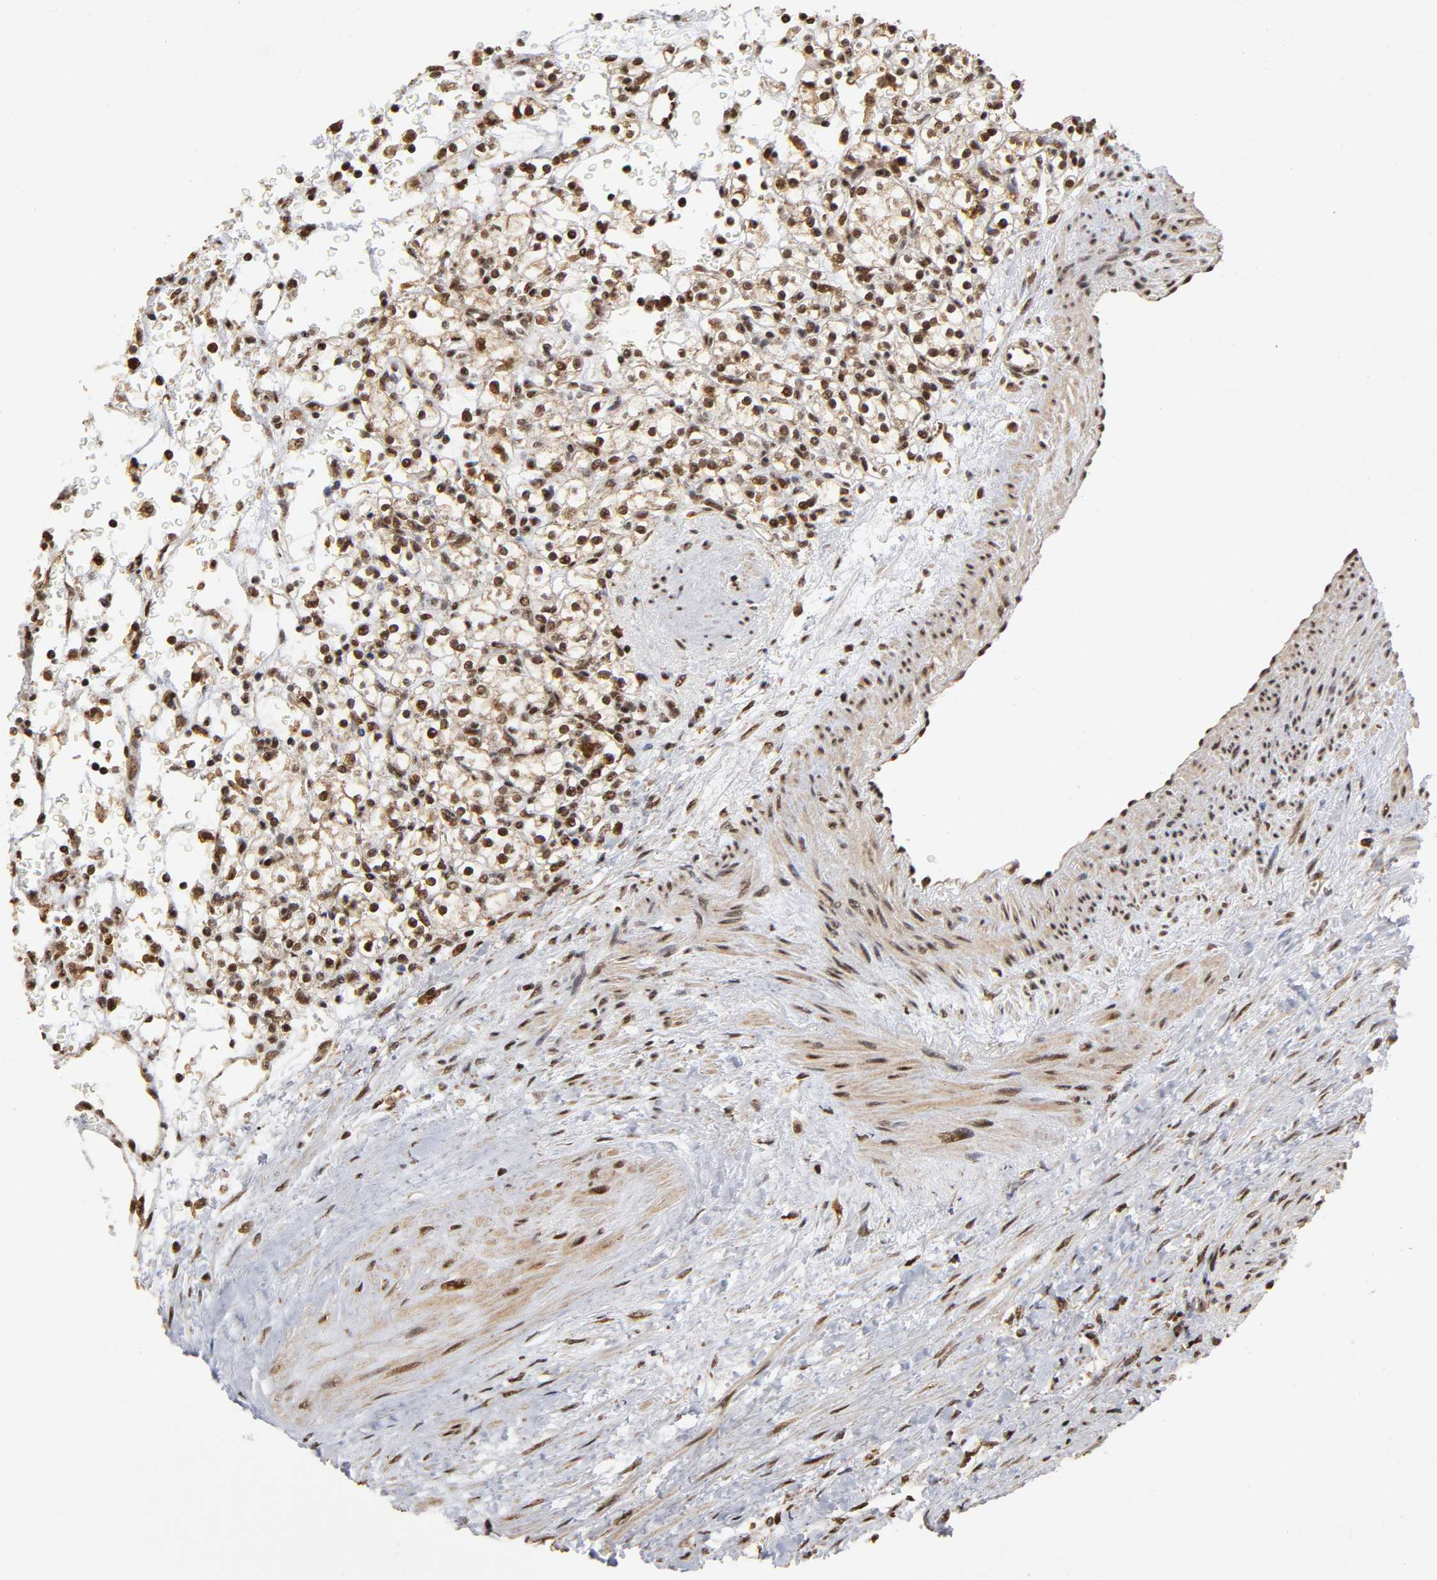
{"staining": {"intensity": "strong", "quantity": ">75%", "location": "cytoplasmic/membranous,nuclear"}, "tissue": "renal cancer", "cell_type": "Tumor cells", "image_type": "cancer", "snomed": [{"axis": "morphology", "description": "Normal tissue, NOS"}, {"axis": "morphology", "description": "Adenocarcinoma, NOS"}, {"axis": "topography", "description": "Kidney"}], "caption": "Immunohistochemistry (IHC) image of neoplastic tissue: renal adenocarcinoma stained using immunohistochemistry demonstrates high levels of strong protein expression localized specifically in the cytoplasmic/membranous and nuclear of tumor cells, appearing as a cytoplasmic/membranous and nuclear brown color.", "gene": "RNF122", "patient": {"sex": "female", "age": 55}}